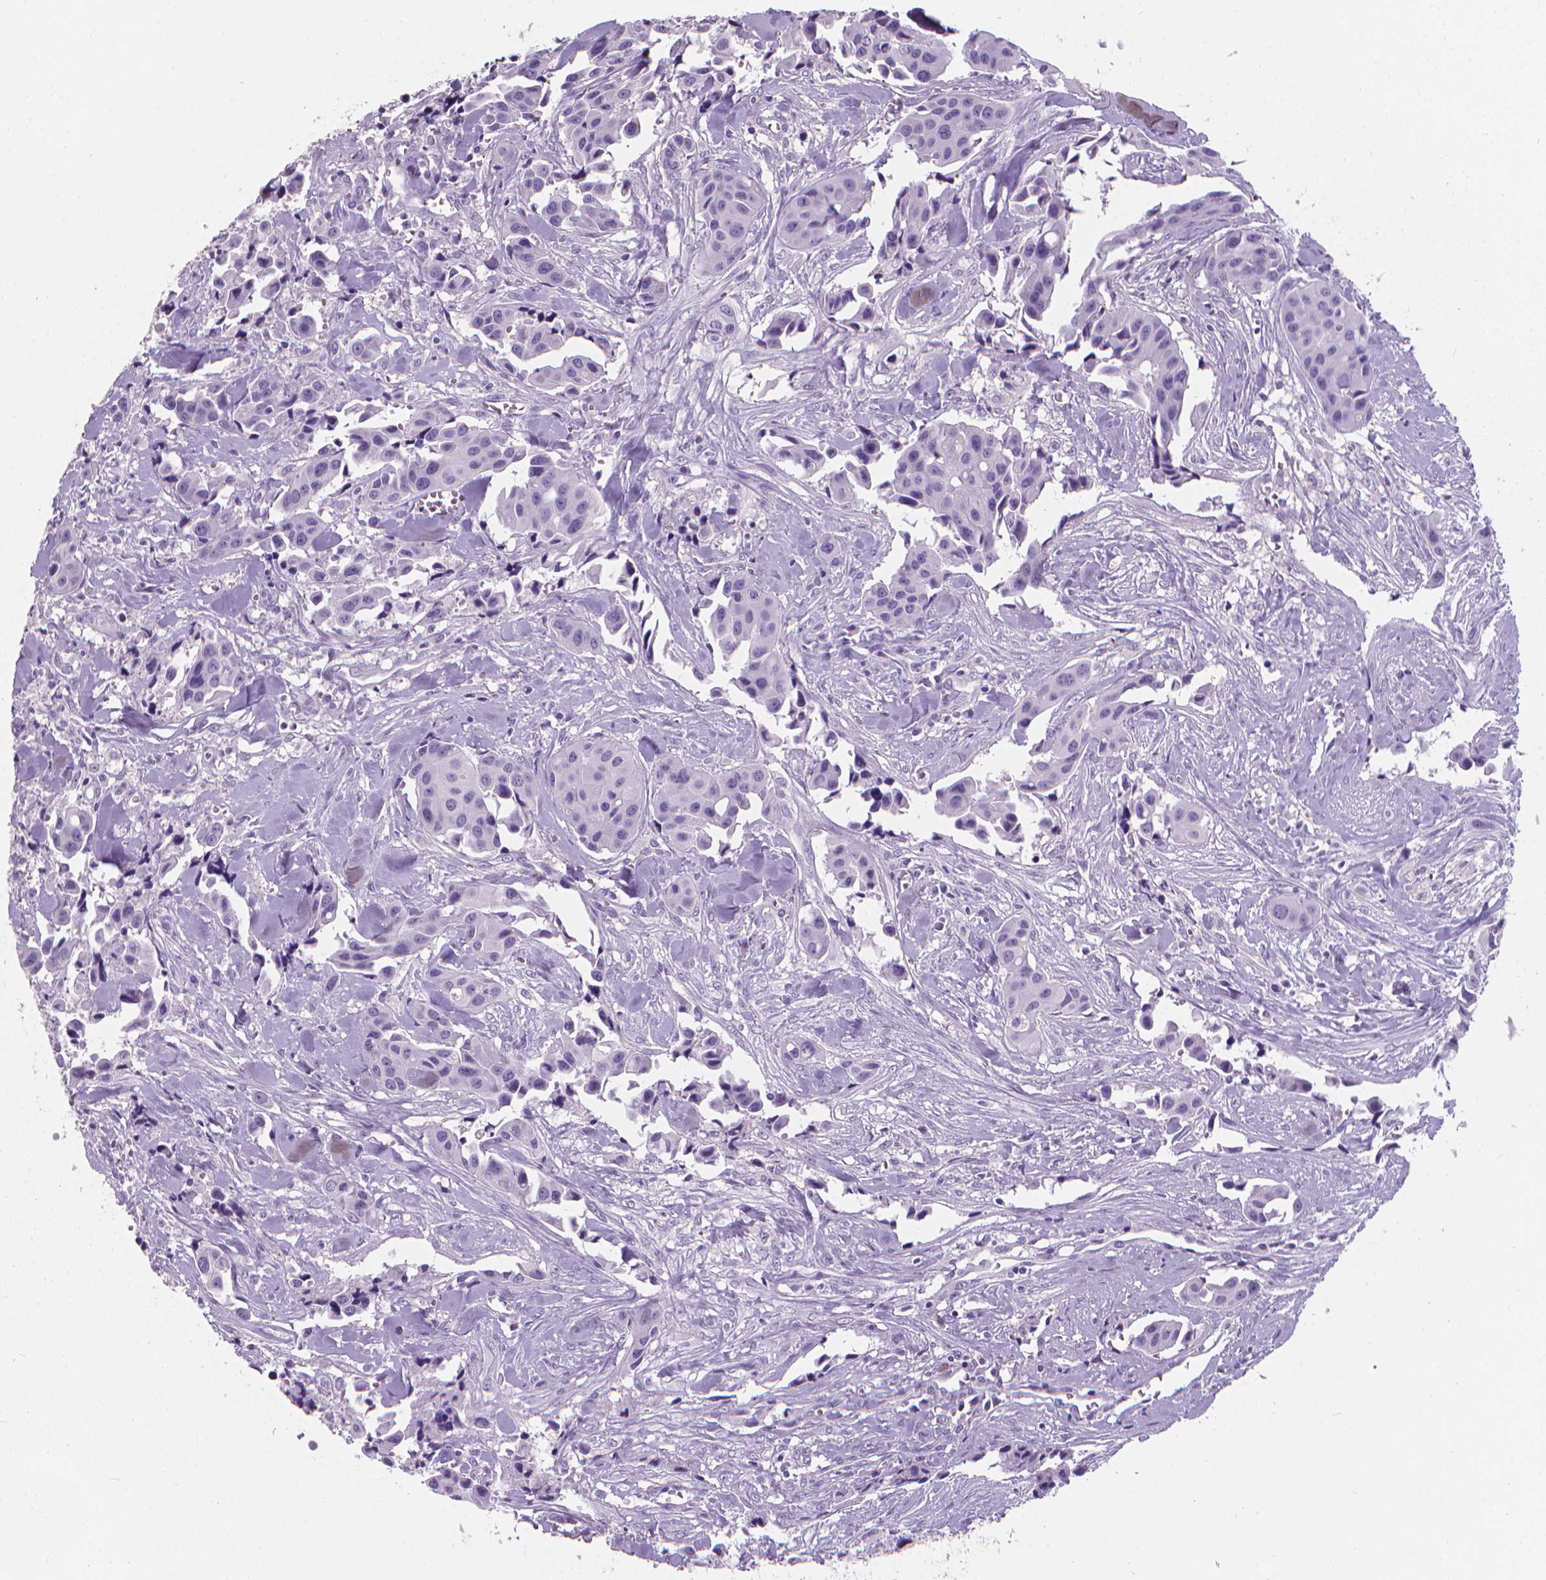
{"staining": {"intensity": "negative", "quantity": "none", "location": "none"}, "tissue": "head and neck cancer", "cell_type": "Tumor cells", "image_type": "cancer", "snomed": [{"axis": "morphology", "description": "Adenocarcinoma, NOS"}, {"axis": "topography", "description": "Head-Neck"}], "caption": "High power microscopy micrograph of an immunohistochemistry photomicrograph of head and neck cancer (adenocarcinoma), revealing no significant staining in tumor cells.", "gene": "XPNPEP2", "patient": {"sex": "male", "age": 76}}